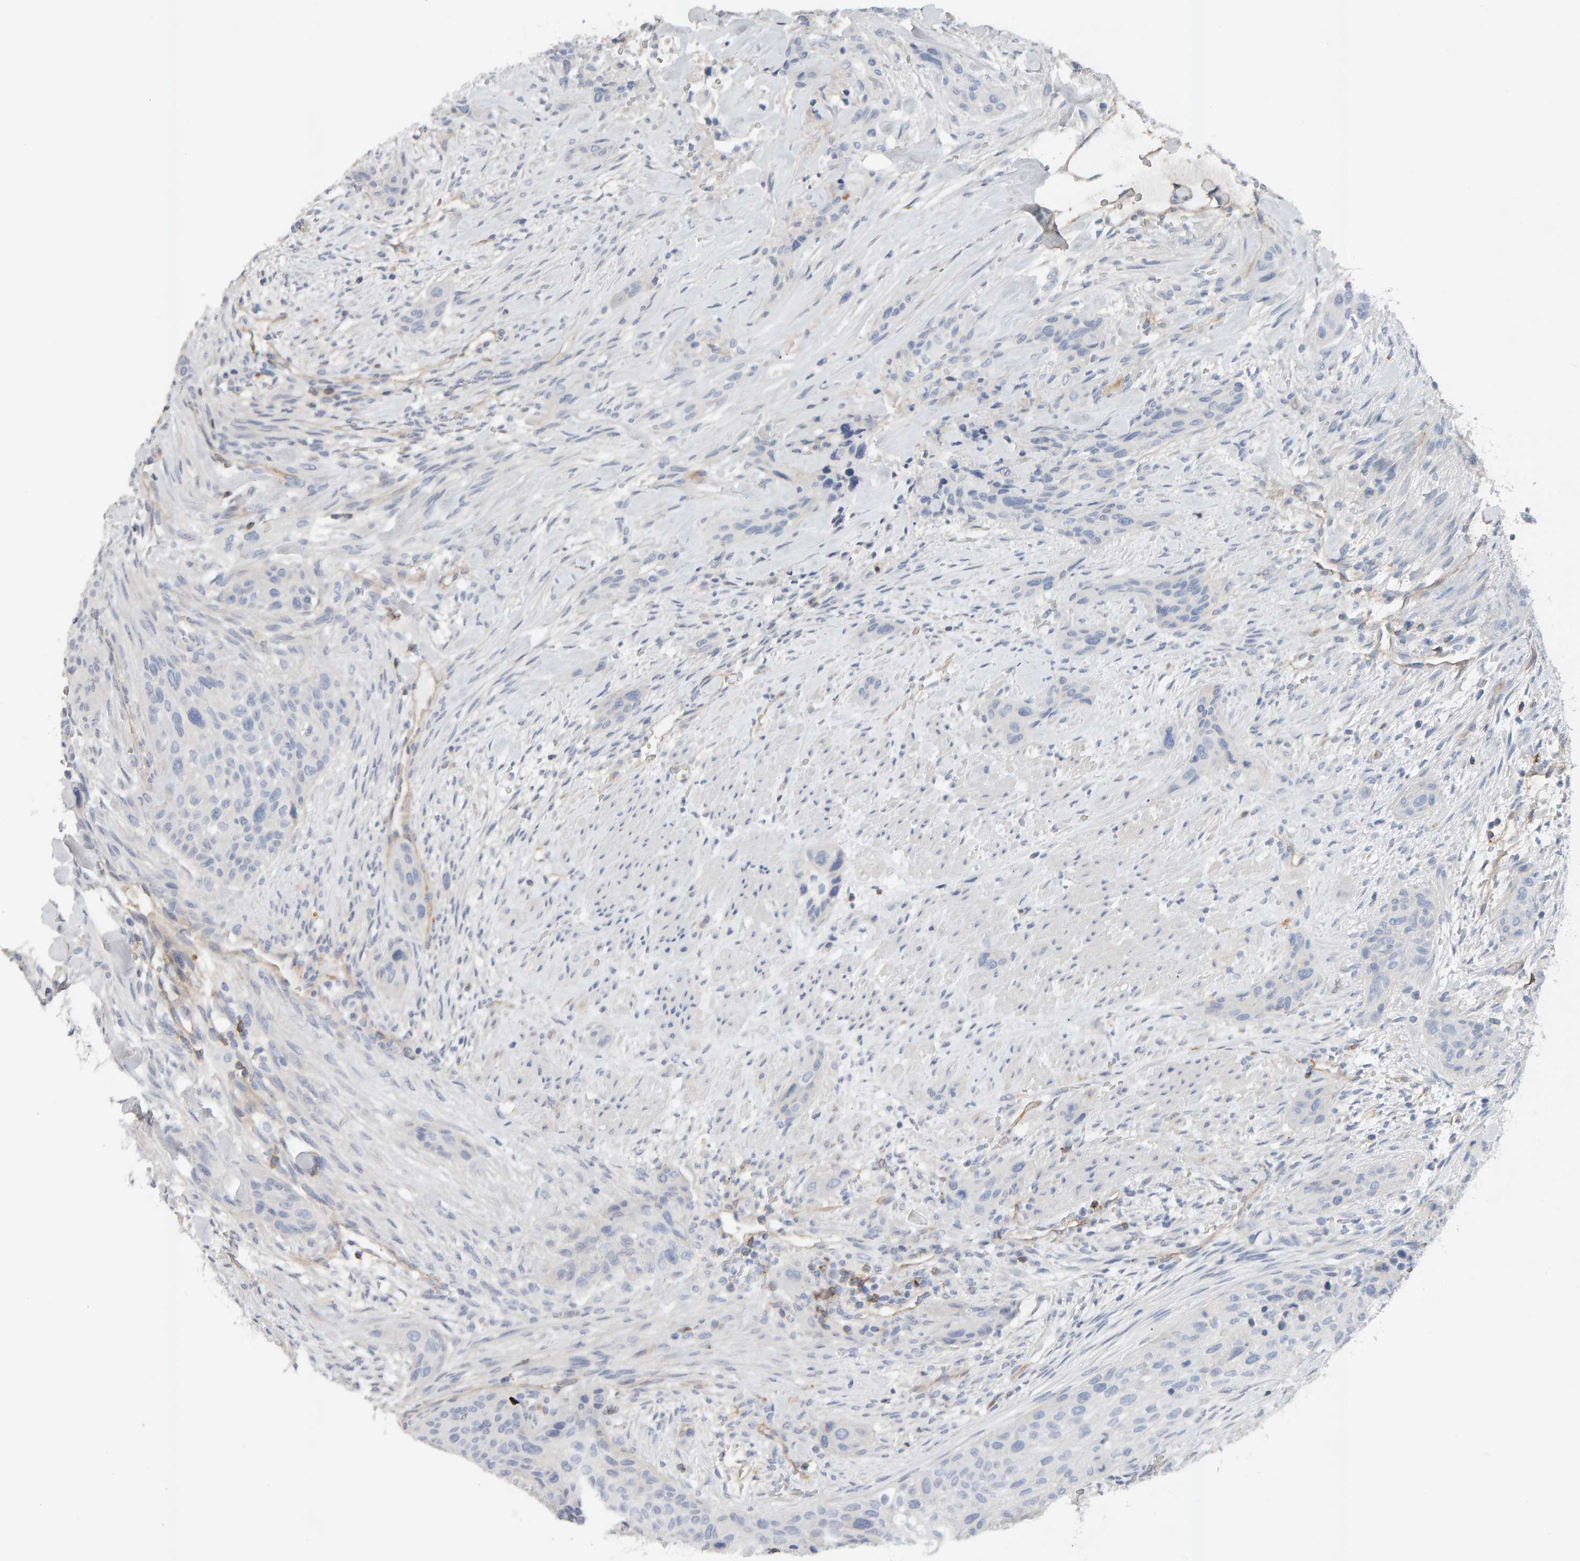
{"staining": {"intensity": "negative", "quantity": "none", "location": "none"}, "tissue": "urothelial cancer", "cell_type": "Tumor cells", "image_type": "cancer", "snomed": [{"axis": "morphology", "description": "Urothelial carcinoma, High grade"}, {"axis": "topography", "description": "Urinary bladder"}], "caption": "Immunohistochemical staining of human urothelial carcinoma (high-grade) demonstrates no significant positivity in tumor cells.", "gene": "FYN", "patient": {"sex": "male", "age": 35}}